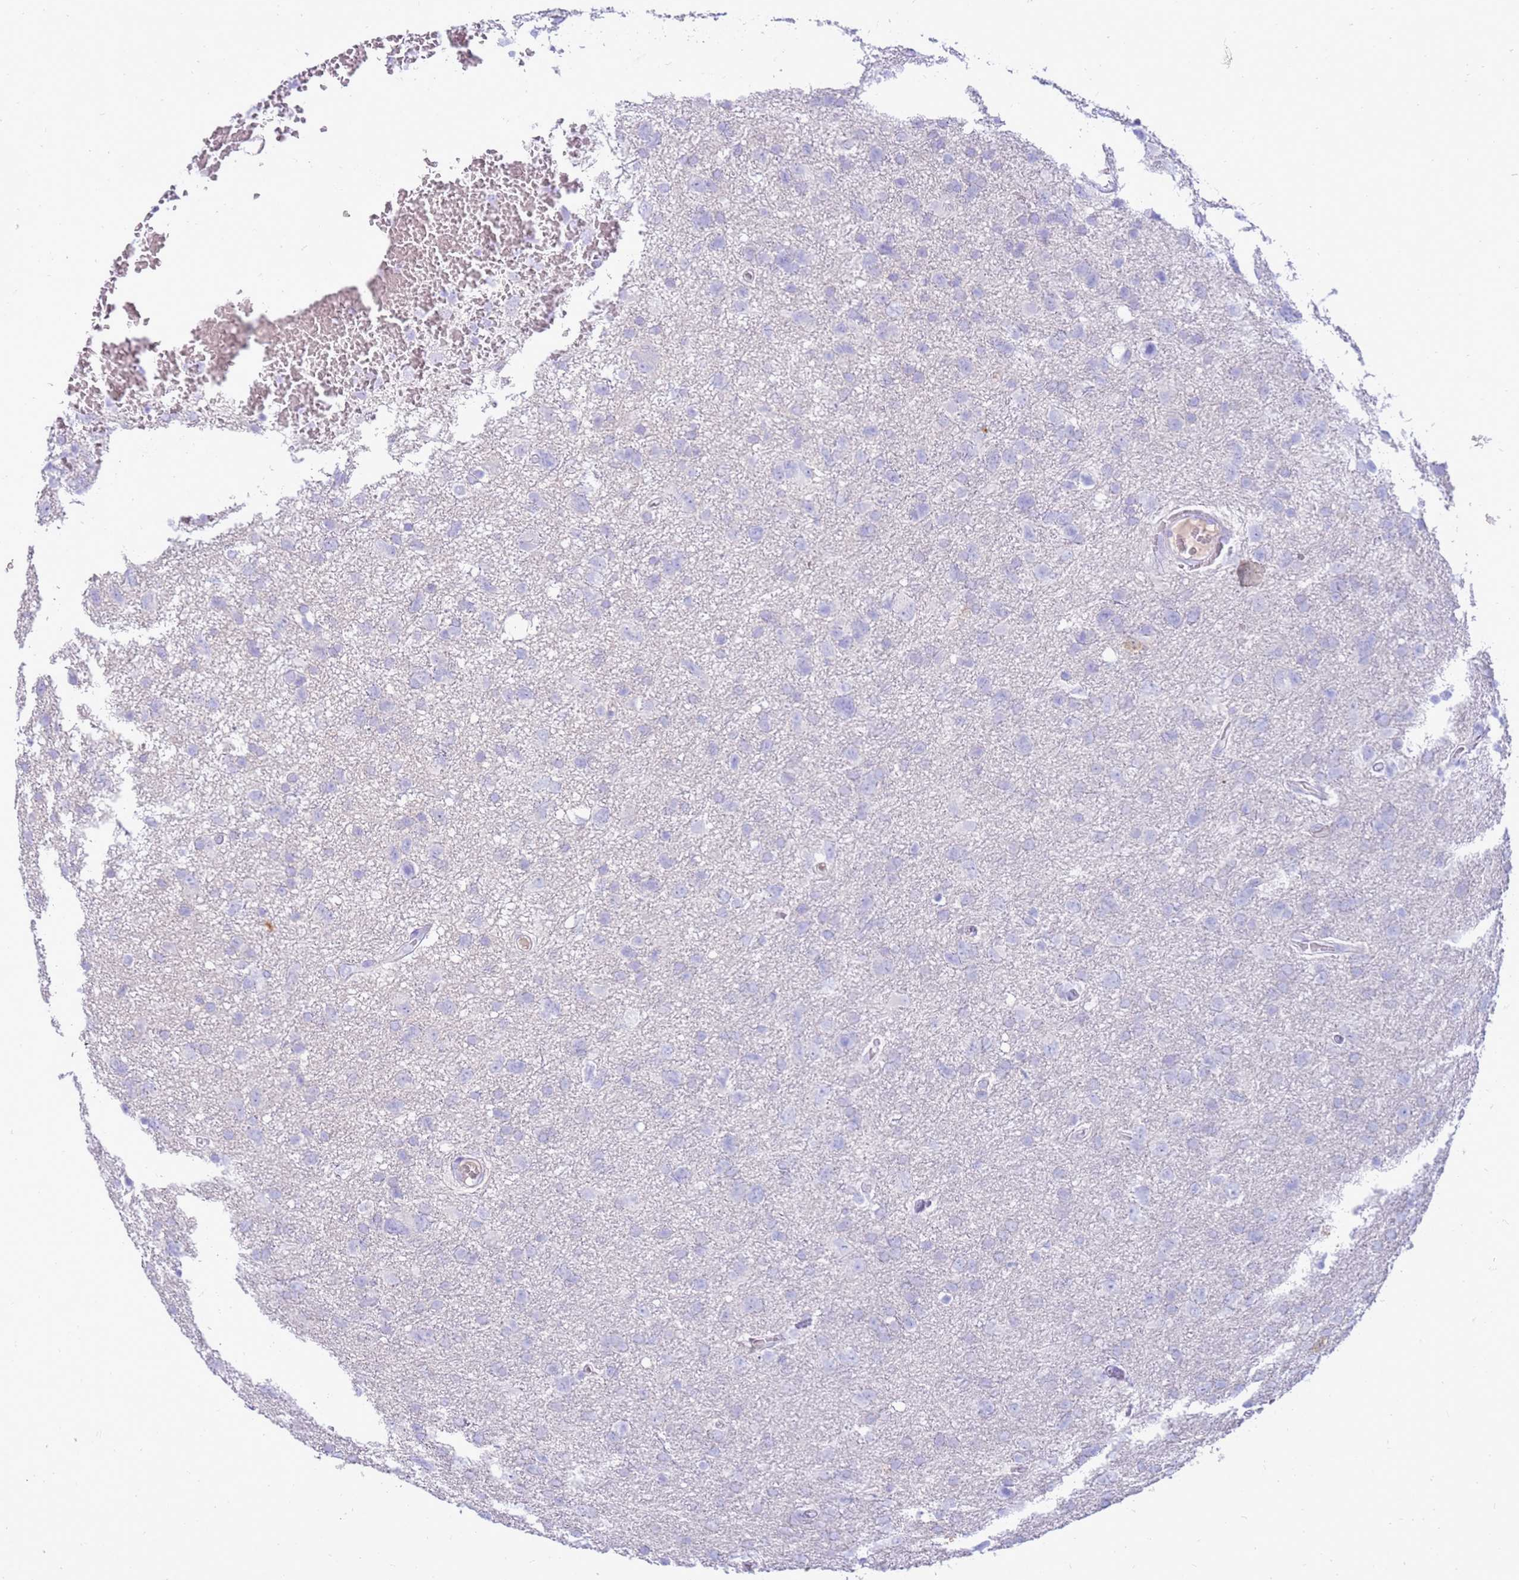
{"staining": {"intensity": "negative", "quantity": "none", "location": "none"}, "tissue": "glioma", "cell_type": "Tumor cells", "image_type": "cancer", "snomed": [{"axis": "morphology", "description": "Glioma, malignant, High grade"}, {"axis": "topography", "description": "Brain"}], "caption": "An immunohistochemistry image of glioma is shown. There is no staining in tumor cells of glioma.", "gene": "EVPLL", "patient": {"sex": "male", "age": 61}}